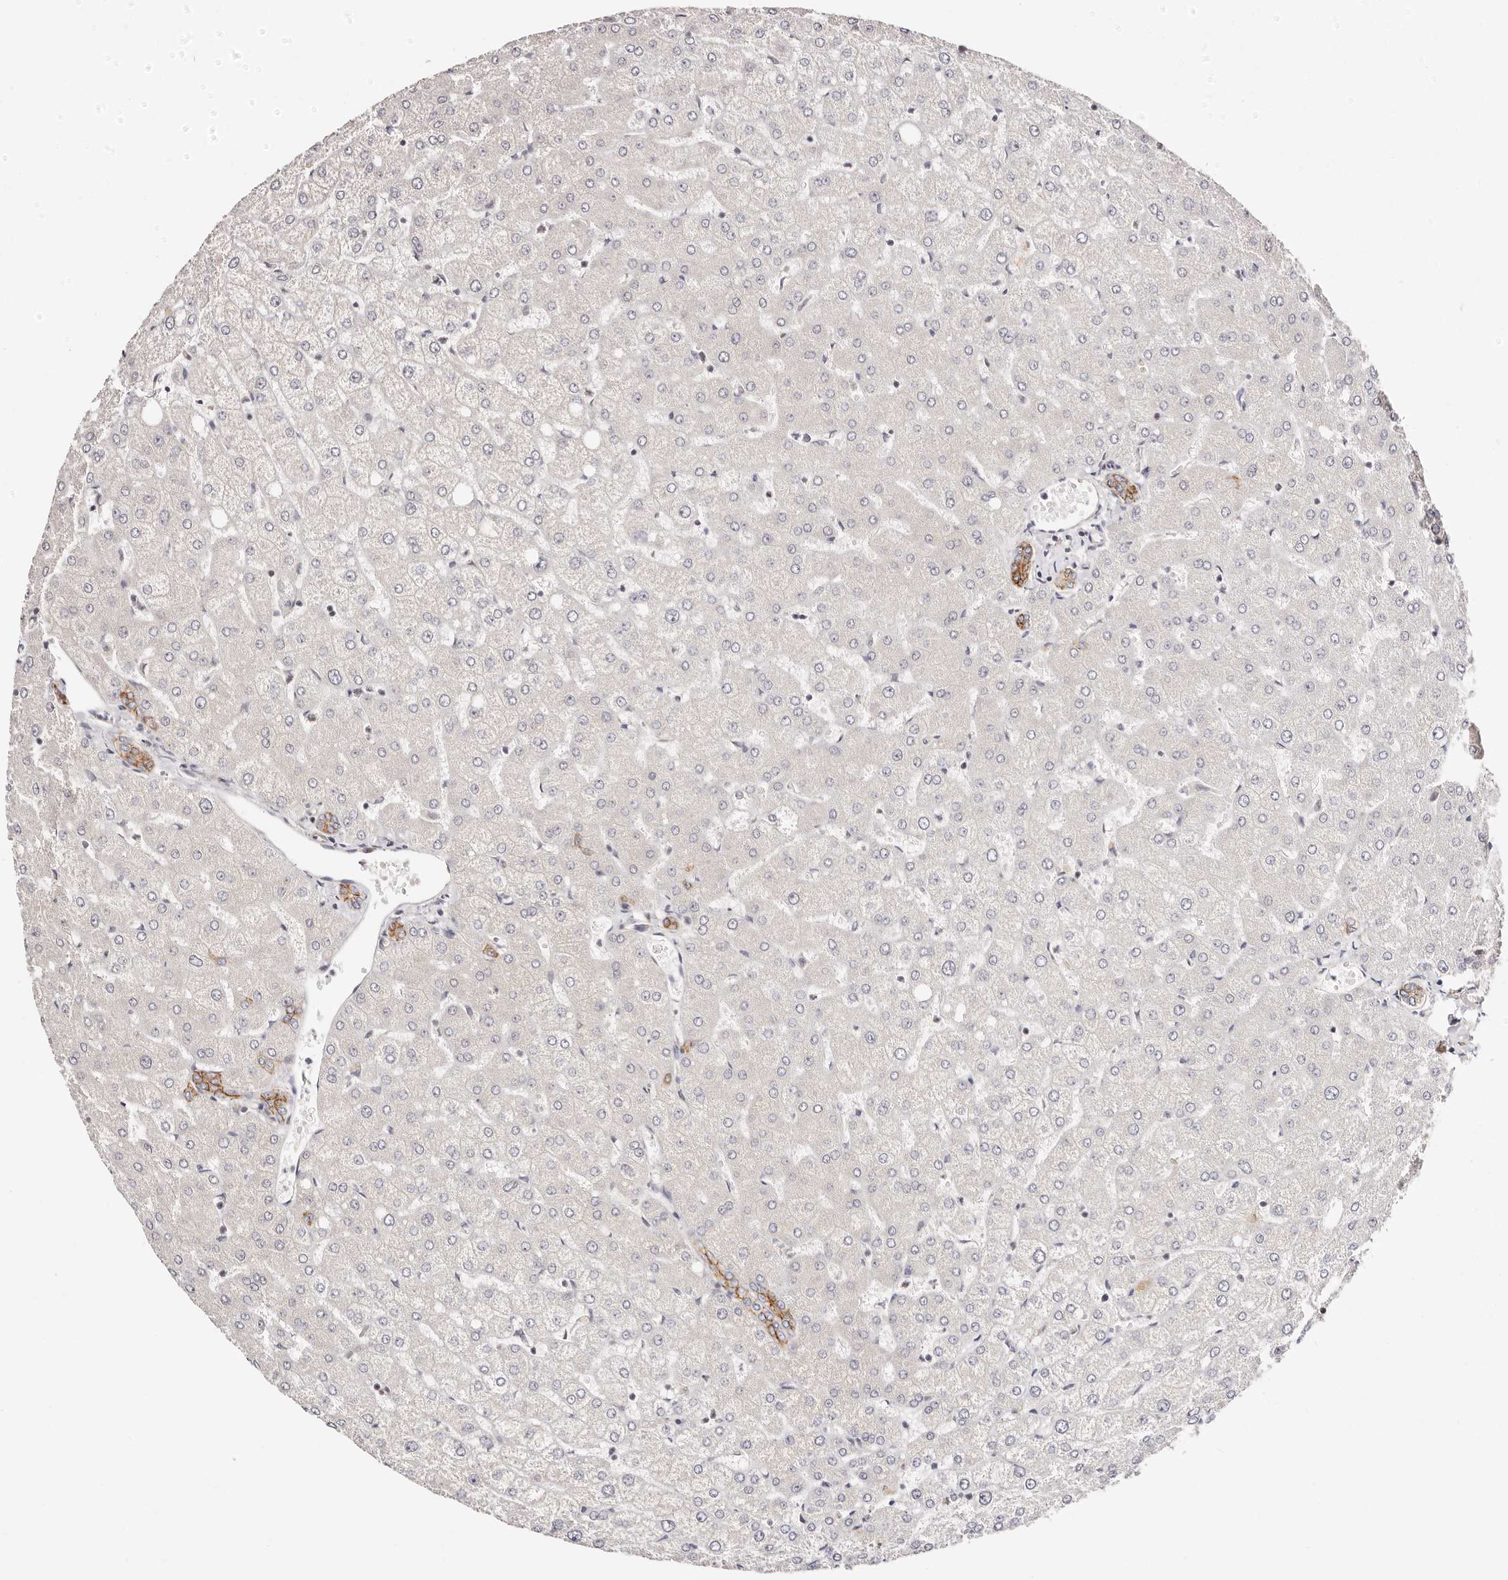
{"staining": {"intensity": "moderate", "quantity": ">75%", "location": "cytoplasmic/membranous"}, "tissue": "liver", "cell_type": "Cholangiocytes", "image_type": "normal", "snomed": [{"axis": "morphology", "description": "Normal tissue, NOS"}, {"axis": "topography", "description": "Liver"}], "caption": "Liver stained with IHC demonstrates moderate cytoplasmic/membranous expression in approximately >75% of cholangiocytes.", "gene": "STAT5A", "patient": {"sex": "female", "age": 54}}